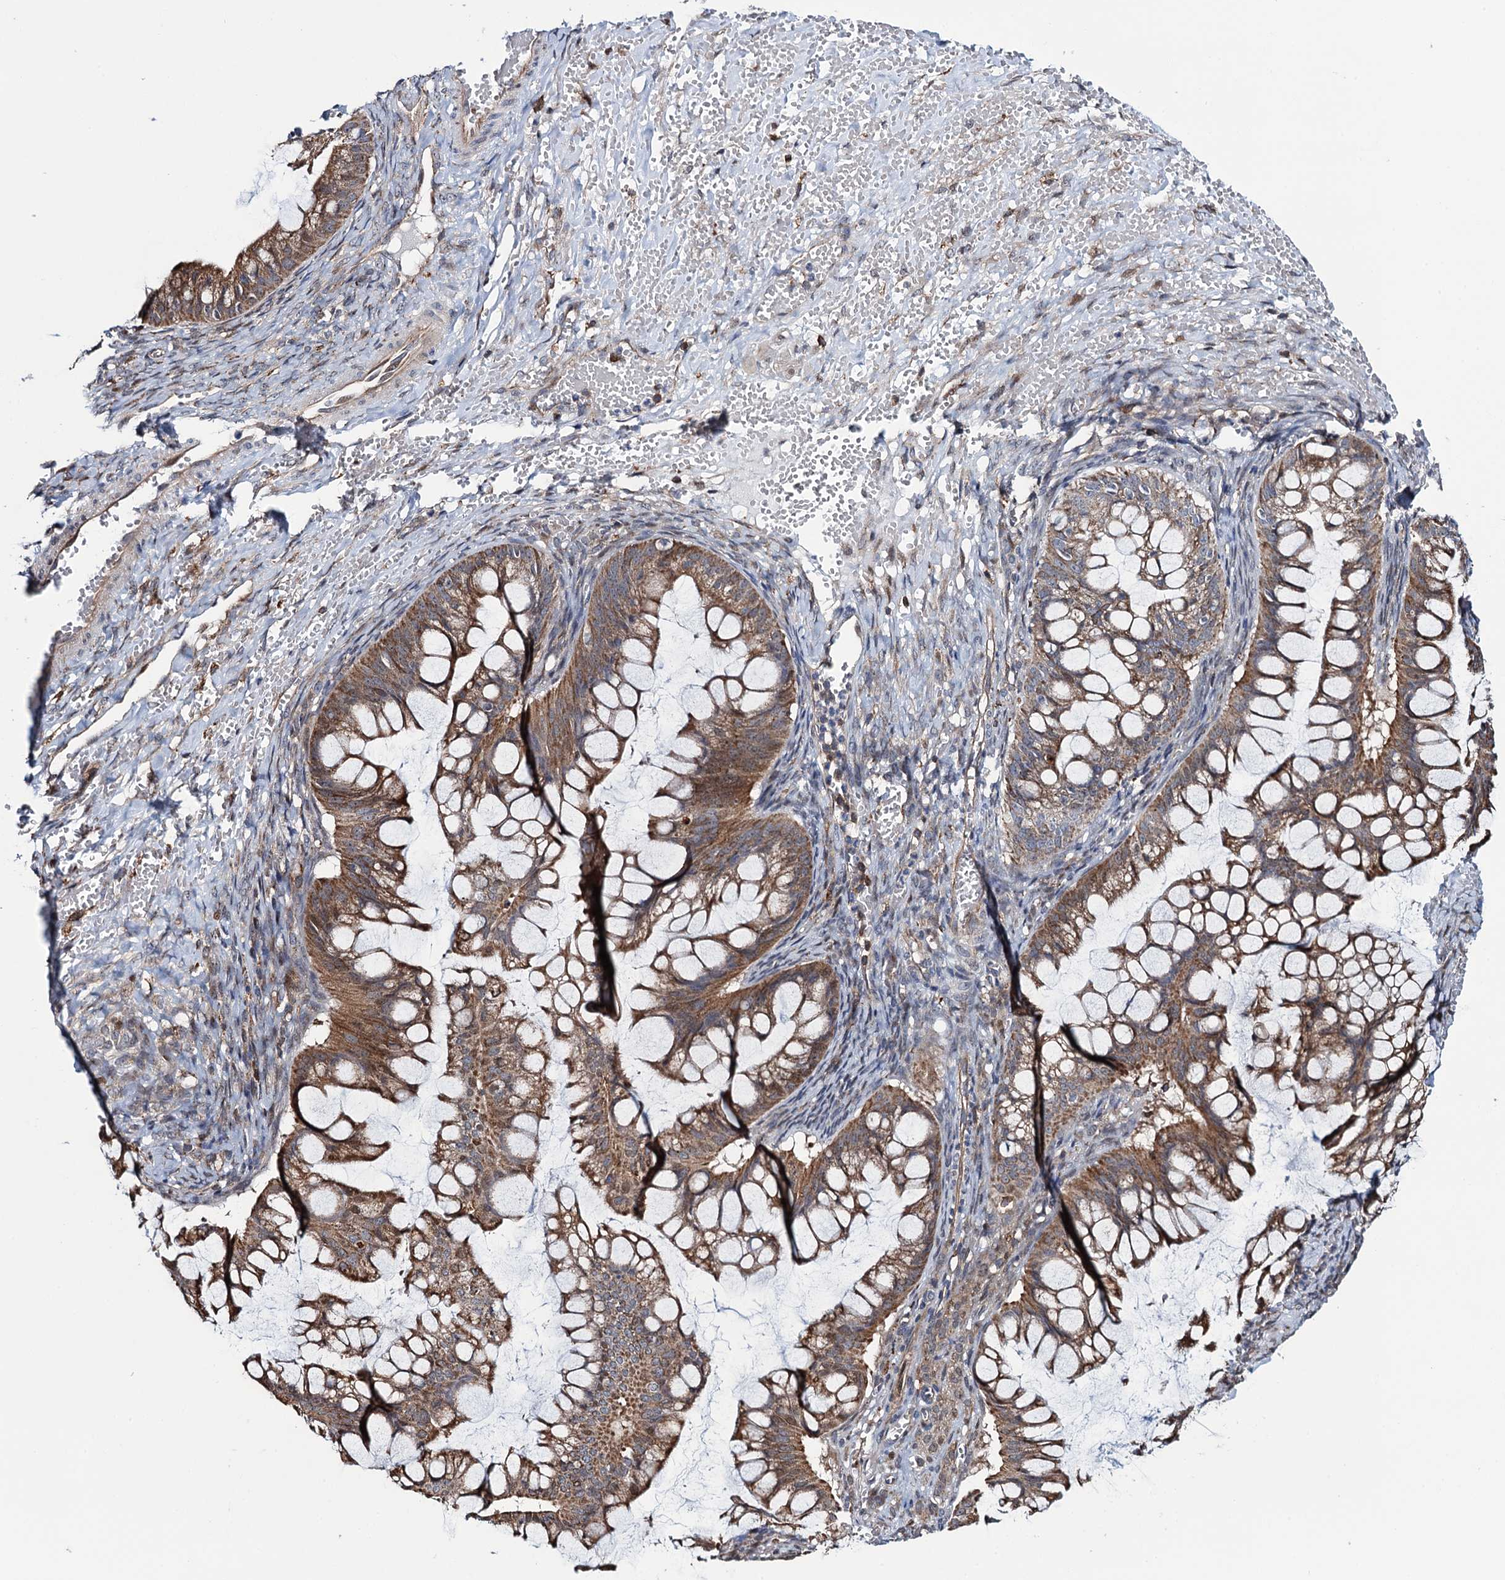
{"staining": {"intensity": "moderate", "quantity": ">75%", "location": "cytoplasmic/membranous"}, "tissue": "ovarian cancer", "cell_type": "Tumor cells", "image_type": "cancer", "snomed": [{"axis": "morphology", "description": "Cystadenocarcinoma, mucinous, NOS"}, {"axis": "topography", "description": "Ovary"}], "caption": "A micrograph of ovarian cancer (mucinous cystadenocarcinoma) stained for a protein shows moderate cytoplasmic/membranous brown staining in tumor cells.", "gene": "CCDC102A", "patient": {"sex": "female", "age": 73}}